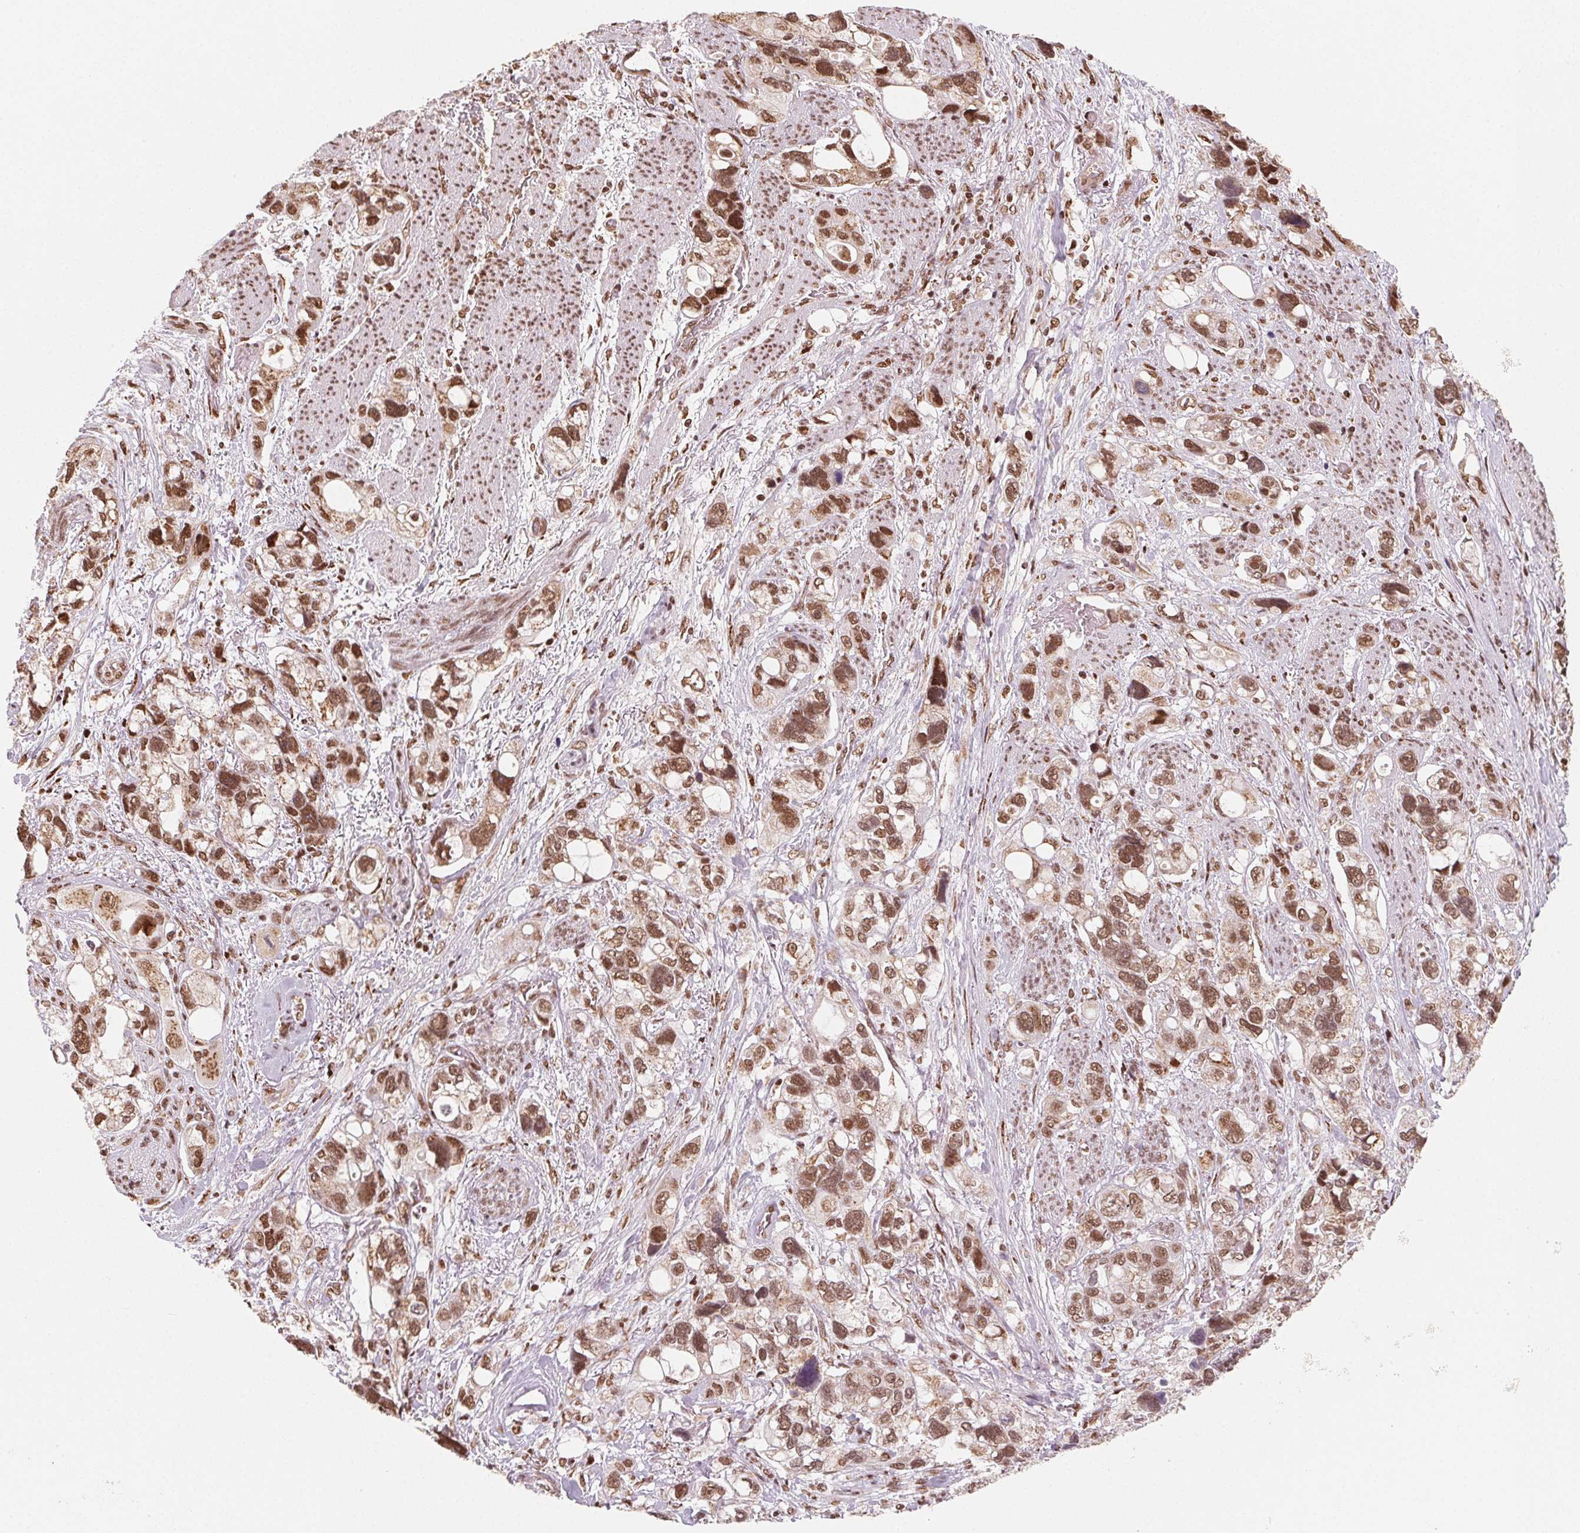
{"staining": {"intensity": "moderate", "quantity": ">75%", "location": "nuclear"}, "tissue": "stomach cancer", "cell_type": "Tumor cells", "image_type": "cancer", "snomed": [{"axis": "morphology", "description": "Adenocarcinoma, NOS"}, {"axis": "topography", "description": "Stomach, upper"}], "caption": "A brown stain shows moderate nuclear expression of a protein in stomach adenocarcinoma tumor cells. The staining is performed using DAB (3,3'-diaminobenzidine) brown chromogen to label protein expression. The nuclei are counter-stained blue using hematoxylin.", "gene": "TOPORS", "patient": {"sex": "female", "age": 81}}